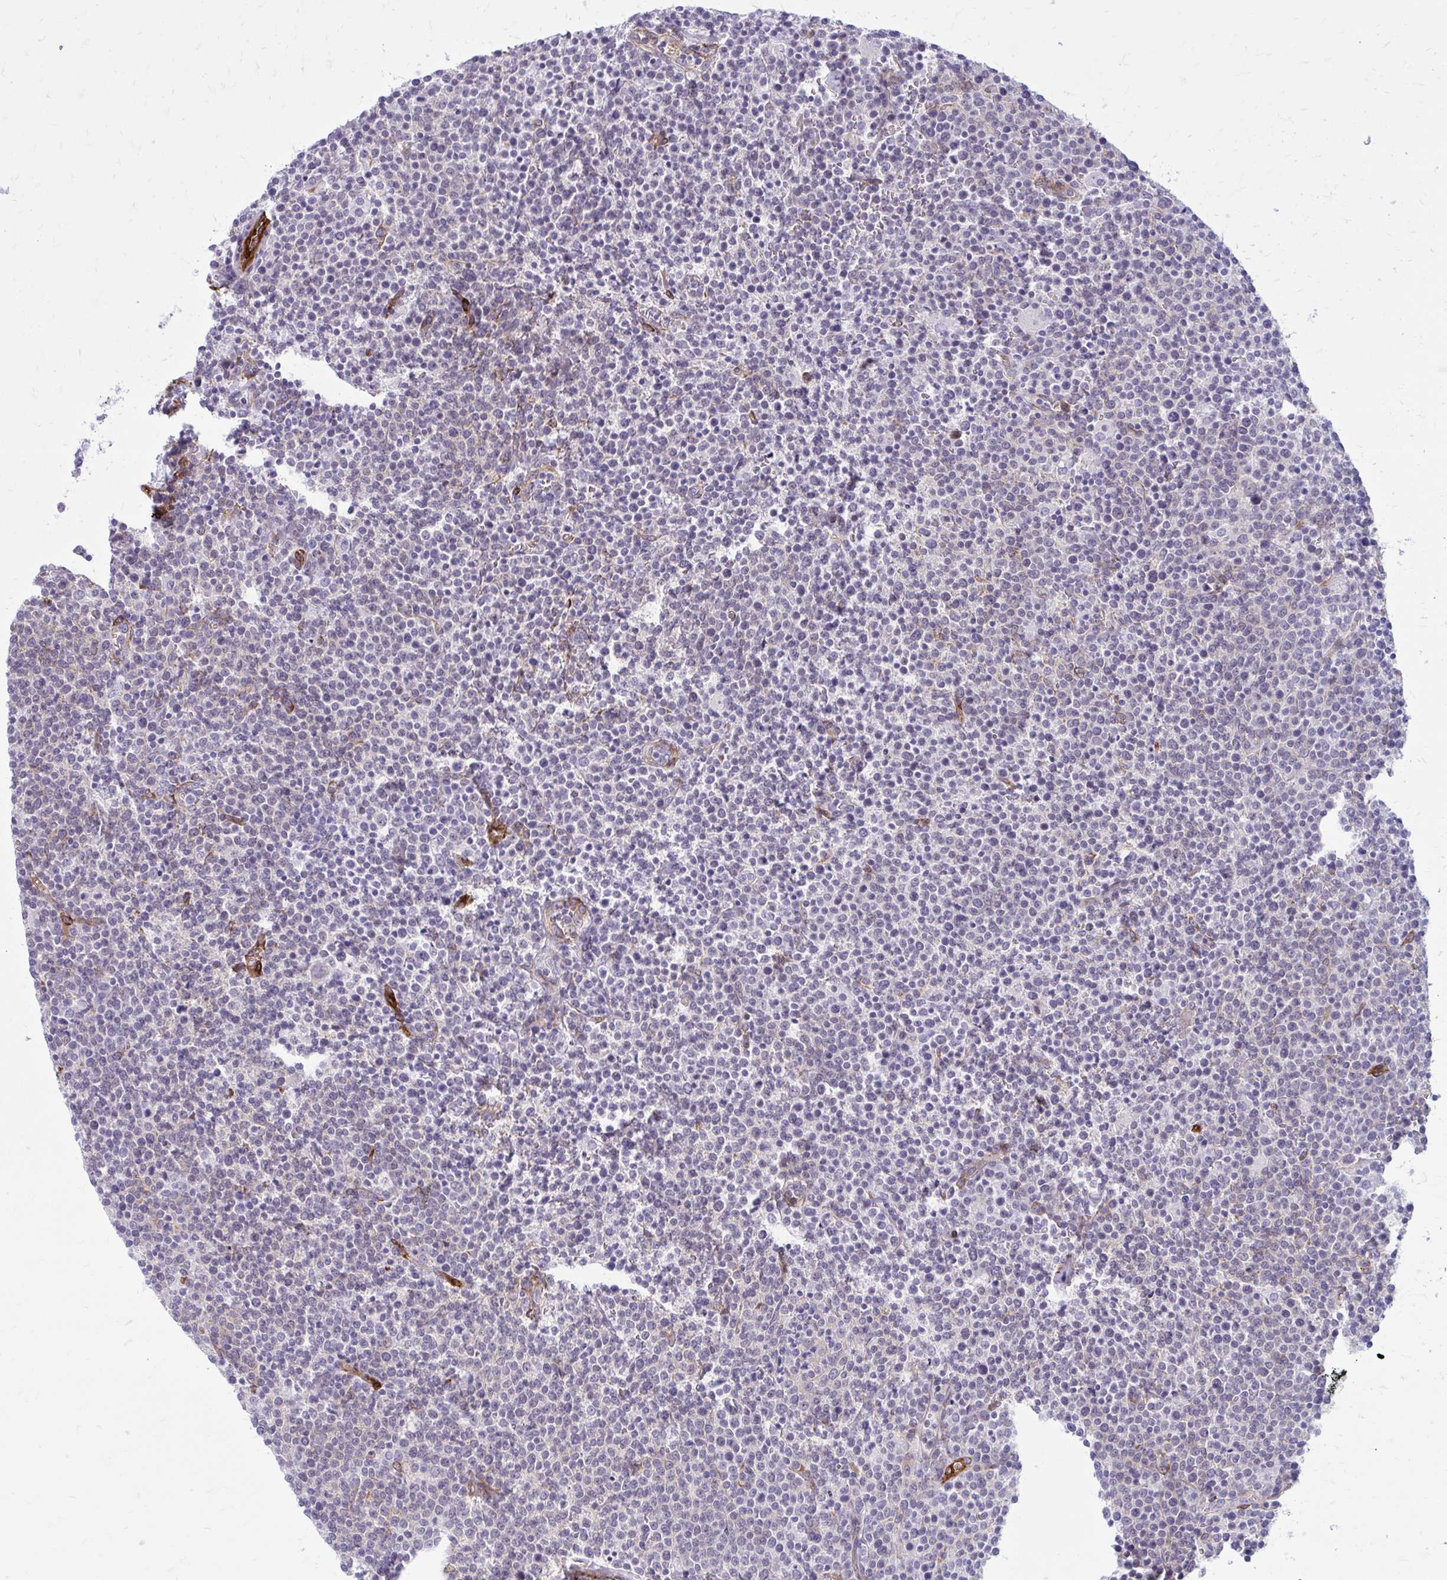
{"staining": {"intensity": "negative", "quantity": "none", "location": "none"}, "tissue": "lymphoma", "cell_type": "Tumor cells", "image_type": "cancer", "snomed": [{"axis": "morphology", "description": "Malignant lymphoma, non-Hodgkin's type, High grade"}, {"axis": "topography", "description": "Lymph node"}], "caption": "High magnification brightfield microscopy of lymphoma stained with DAB (3,3'-diaminobenzidine) (brown) and counterstained with hematoxylin (blue): tumor cells show no significant positivity.", "gene": "BEND5", "patient": {"sex": "male", "age": 61}}